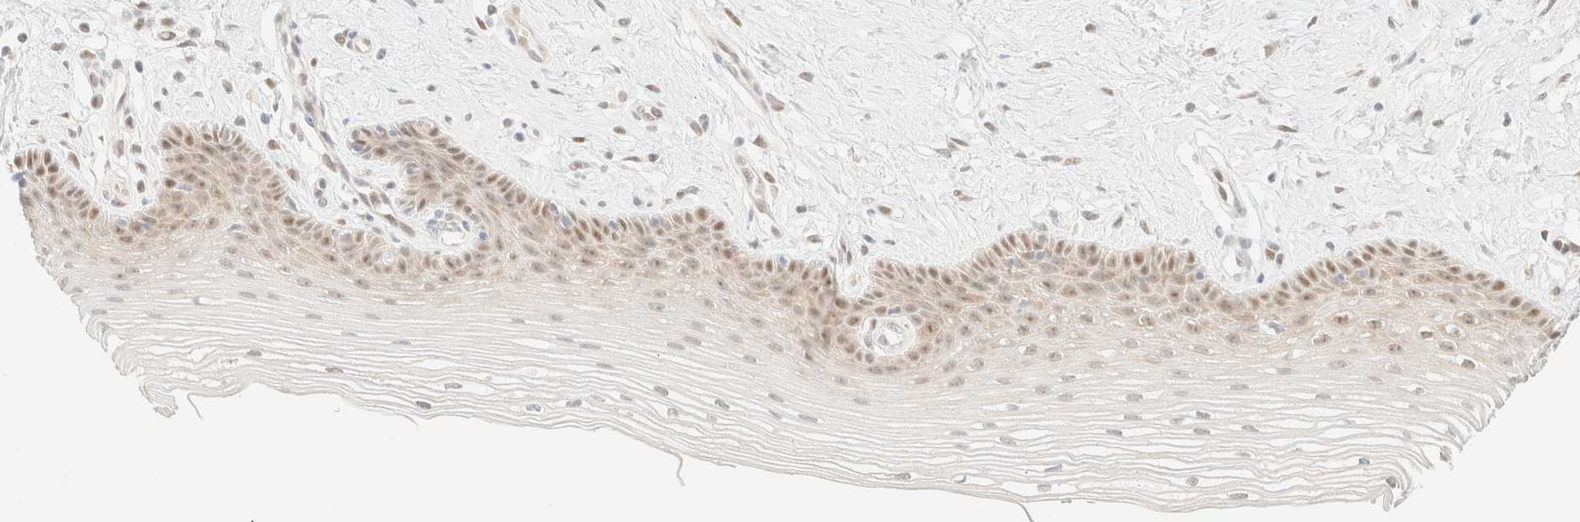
{"staining": {"intensity": "weak", "quantity": "25%-75%", "location": "nuclear"}, "tissue": "vagina", "cell_type": "Squamous epithelial cells", "image_type": "normal", "snomed": [{"axis": "morphology", "description": "Normal tissue, NOS"}, {"axis": "topography", "description": "Vagina"}], "caption": "Immunohistochemical staining of unremarkable human vagina displays weak nuclear protein positivity in approximately 25%-75% of squamous epithelial cells.", "gene": "TSR1", "patient": {"sex": "female", "age": 46}}